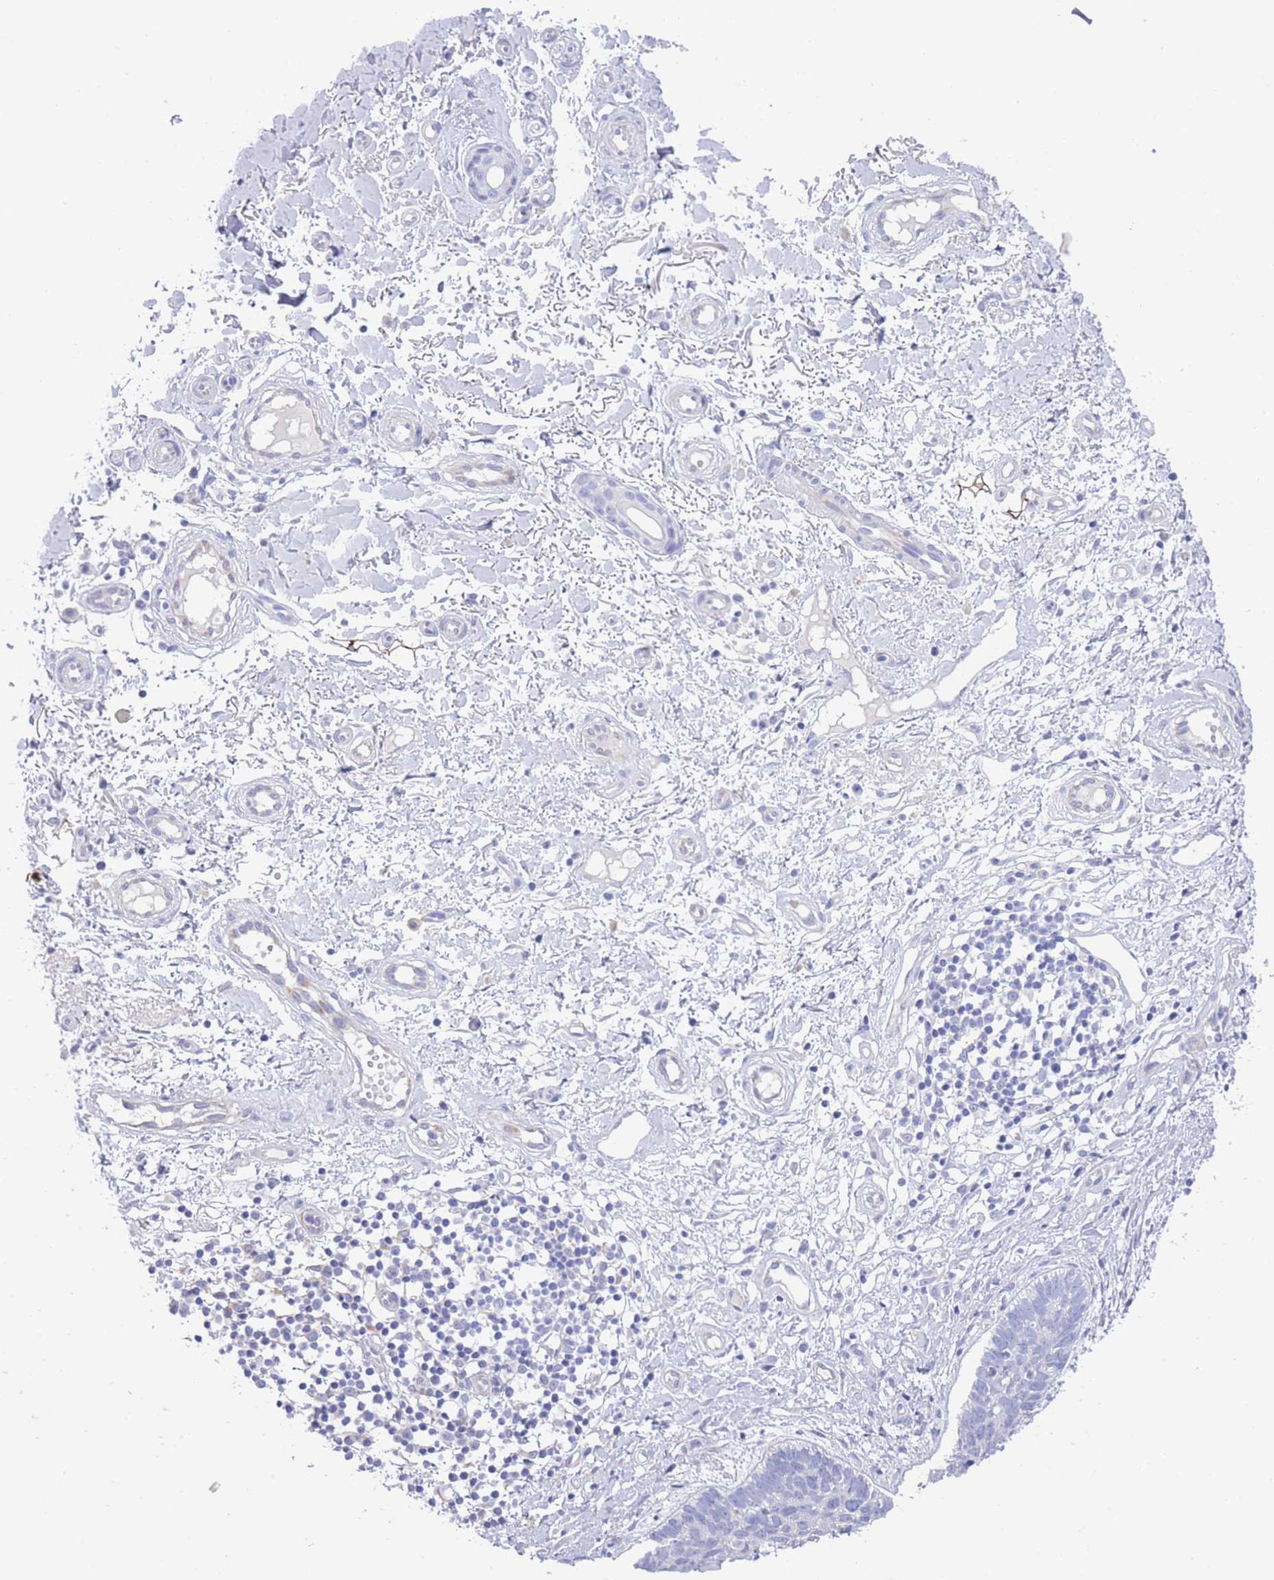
{"staining": {"intensity": "negative", "quantity": "none", "location": "none"}, "tissue": "skin cancer", "cell_type": "Tumor cells", "image_type": "cancer", "snomed": [{"axis": "morphology", "description": "Basal cell carcinoma"}, {"axis": "topography", "description": "Skin"}], "caption": "Immunohistochemical staining of human skin cancer exhibits no significant positivity in tumor cells.", "gene": "LRRC37A", "patient": {"sex": "male", "age": 78}}